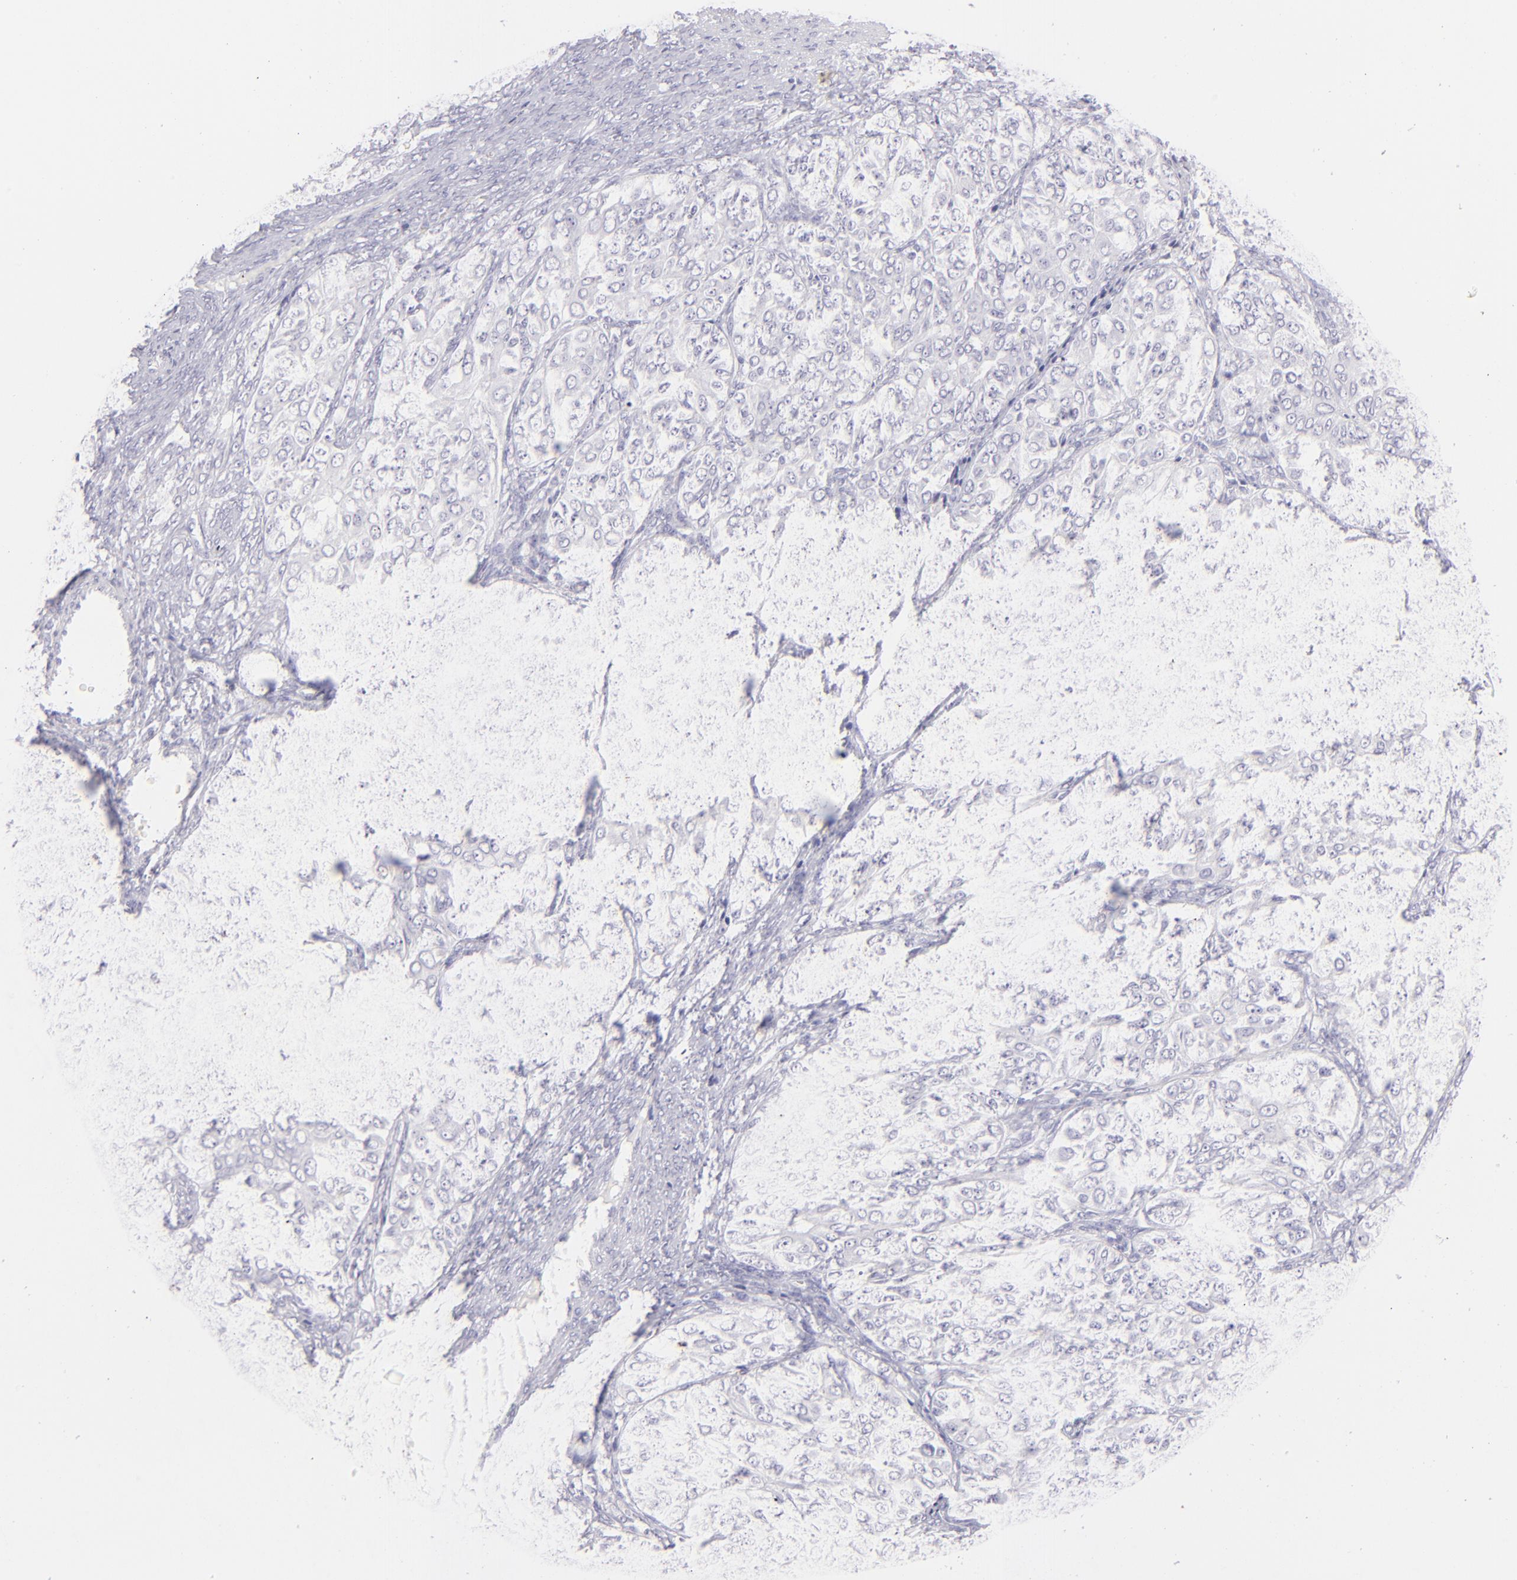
{"staining": {"intensity": "negative", "quantity": "none", "location": "none"}, "tissue": "ovarian cancer", "cell_type": "Tumor cells", "image_type": "cancer", "snomed": [{"axis": "morphology", "description": "Carcinoma, endometroid"}, {"axis": "topography", "description": "Ovary"}], "caption": "DAB (3,3'-diaminobenzidine) immunohistochemical staining of human endometroid carcinoma (ovarian) exhibits no significant expression in tumor cells.", "gene": "CD72", "patient": {"sex": "female", "age": 51}}